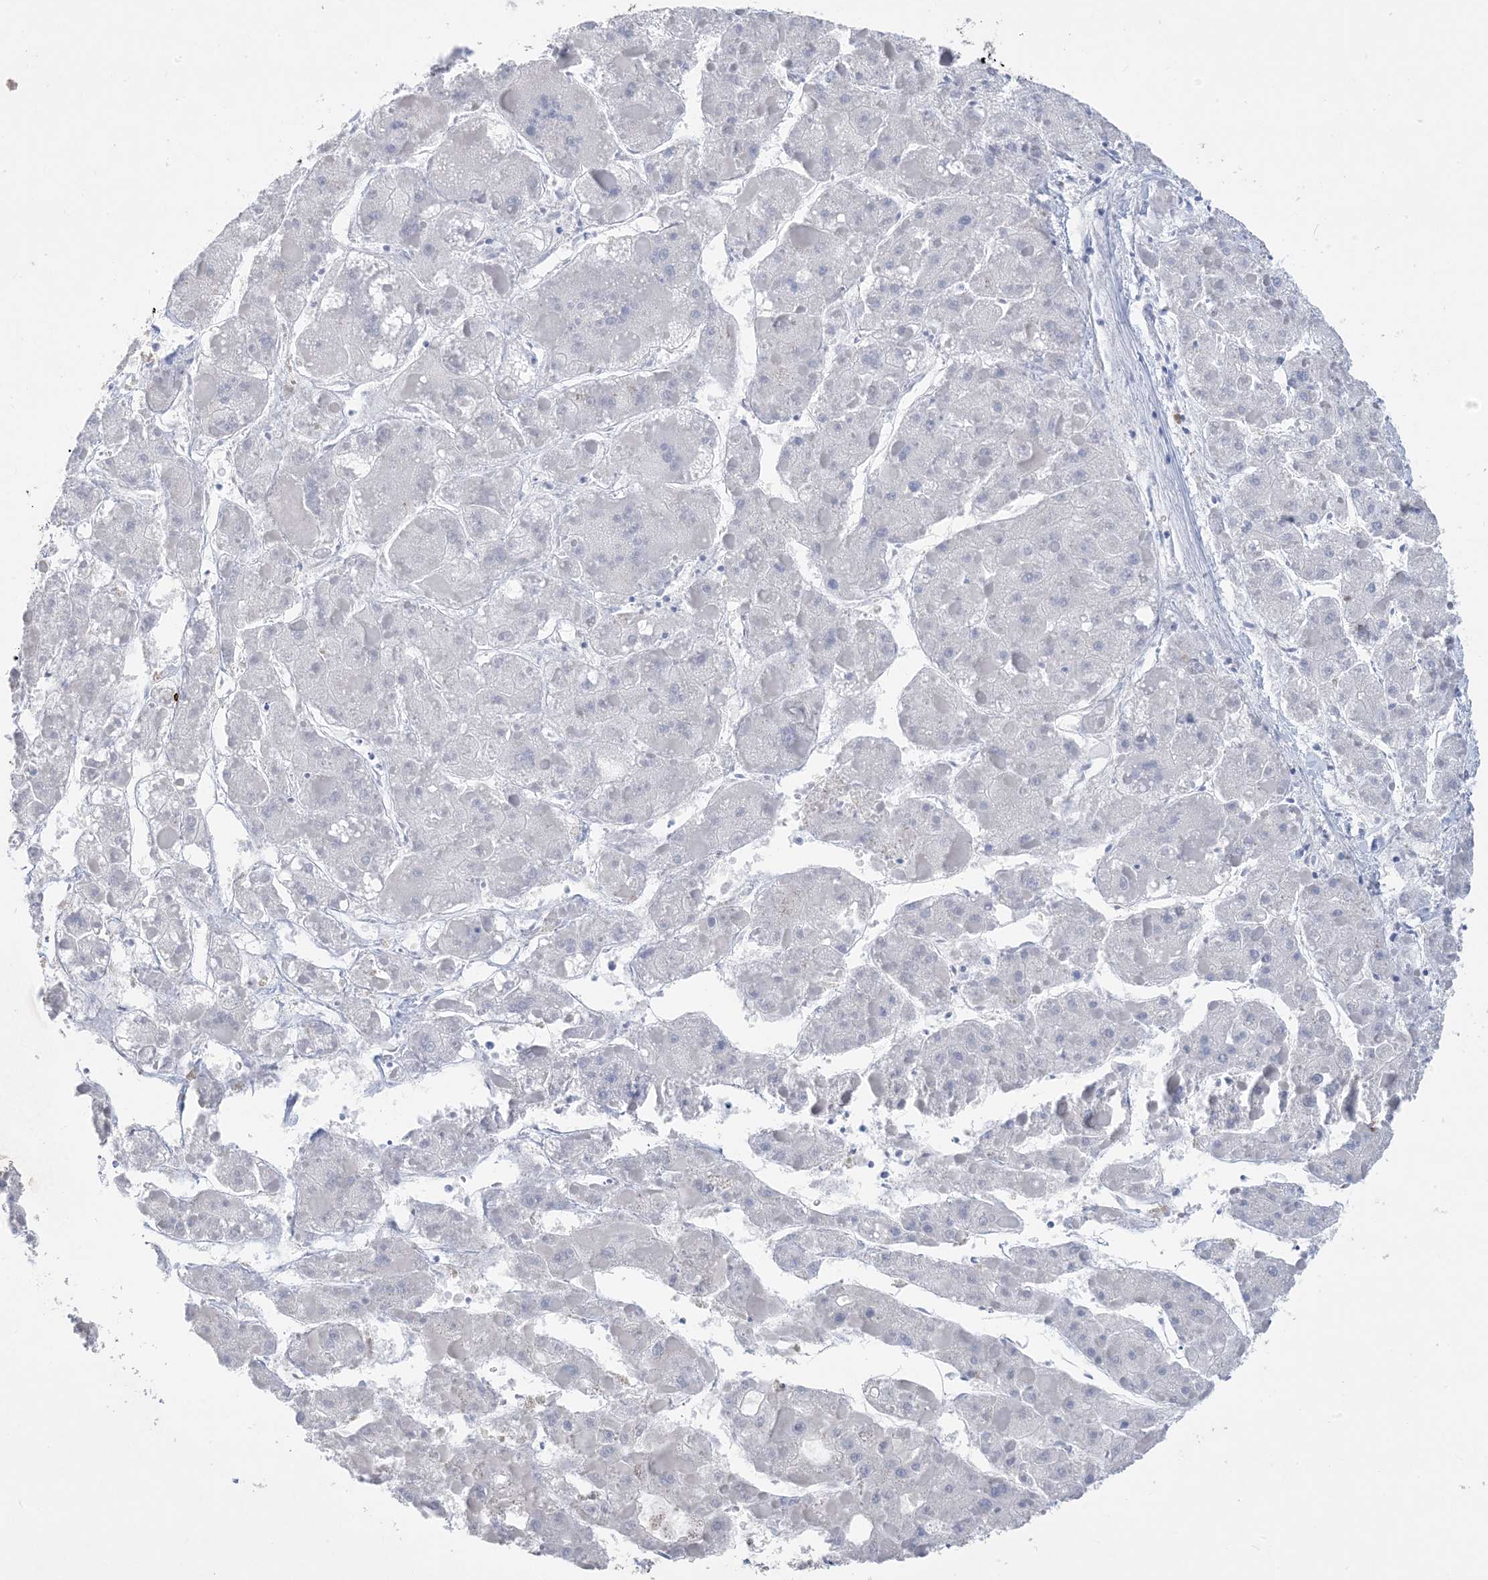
{"staining": {"intensity": "negative", "quantity": "none", "location": "none"}, "tissue": "liver cancer", "cell_type": "Tumor cells", "image_type": "cancer", "snomed": [{"axis": "morphology", "description": "Carcinoma, Hepatocellular, NOS"}, {"axis": "topography", "description": "Liver"}], "caption": "The immunohistochemistry (IHC) photomicrograph has no significant staining in tumor cells of liver cancer tissue.", "gene": "SH3YL1", "patient": {"sex": "female", "age": 73}}